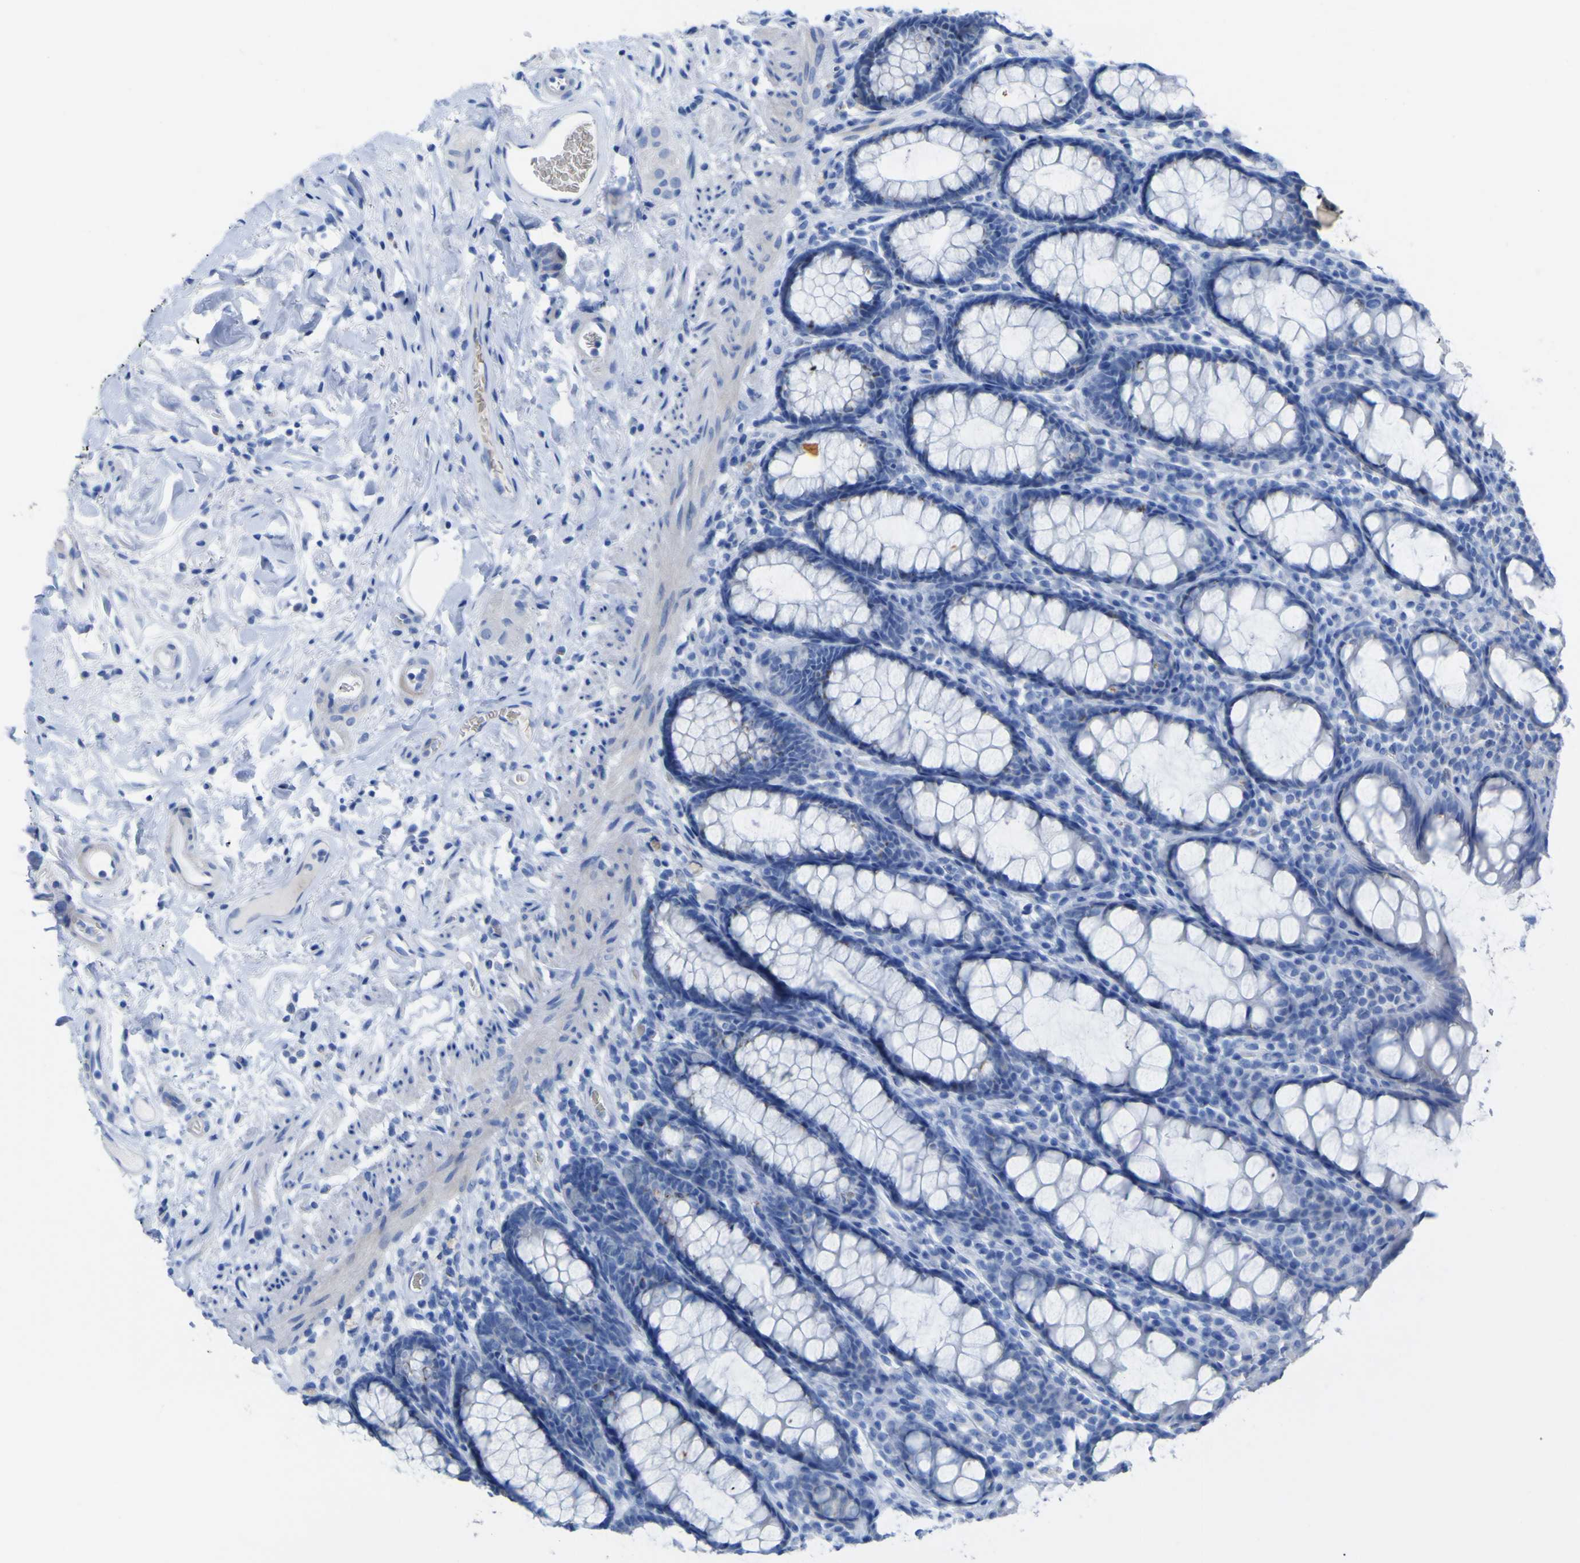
{"staining": {"intensity": "negative", "quantity": "none", "location": "none"}, "tissue": "rectum", "cell_type": "Glandular cells", "image_type": "normal", "snomed": [{"axis": "morphology", "description": "Normal tissue, NOS"}, {"axis": "topography", "description": "Rectum"}], "caption": "High magnification brightfield microscopy of normal rectum stained with DAB (3,3'-diaminobenzidine) (brown) and counterstained with hematoxylin (blue): glandular cells show no significant expression. Brightfield microscopy of immunohistochemistry stained with DAB (3,3'-diaminobenzidine) (brown) and hematoxylin (blue), captured at high magnification.", "gene": "GCM1", "patient": {"sex": "male", "age": 92}}